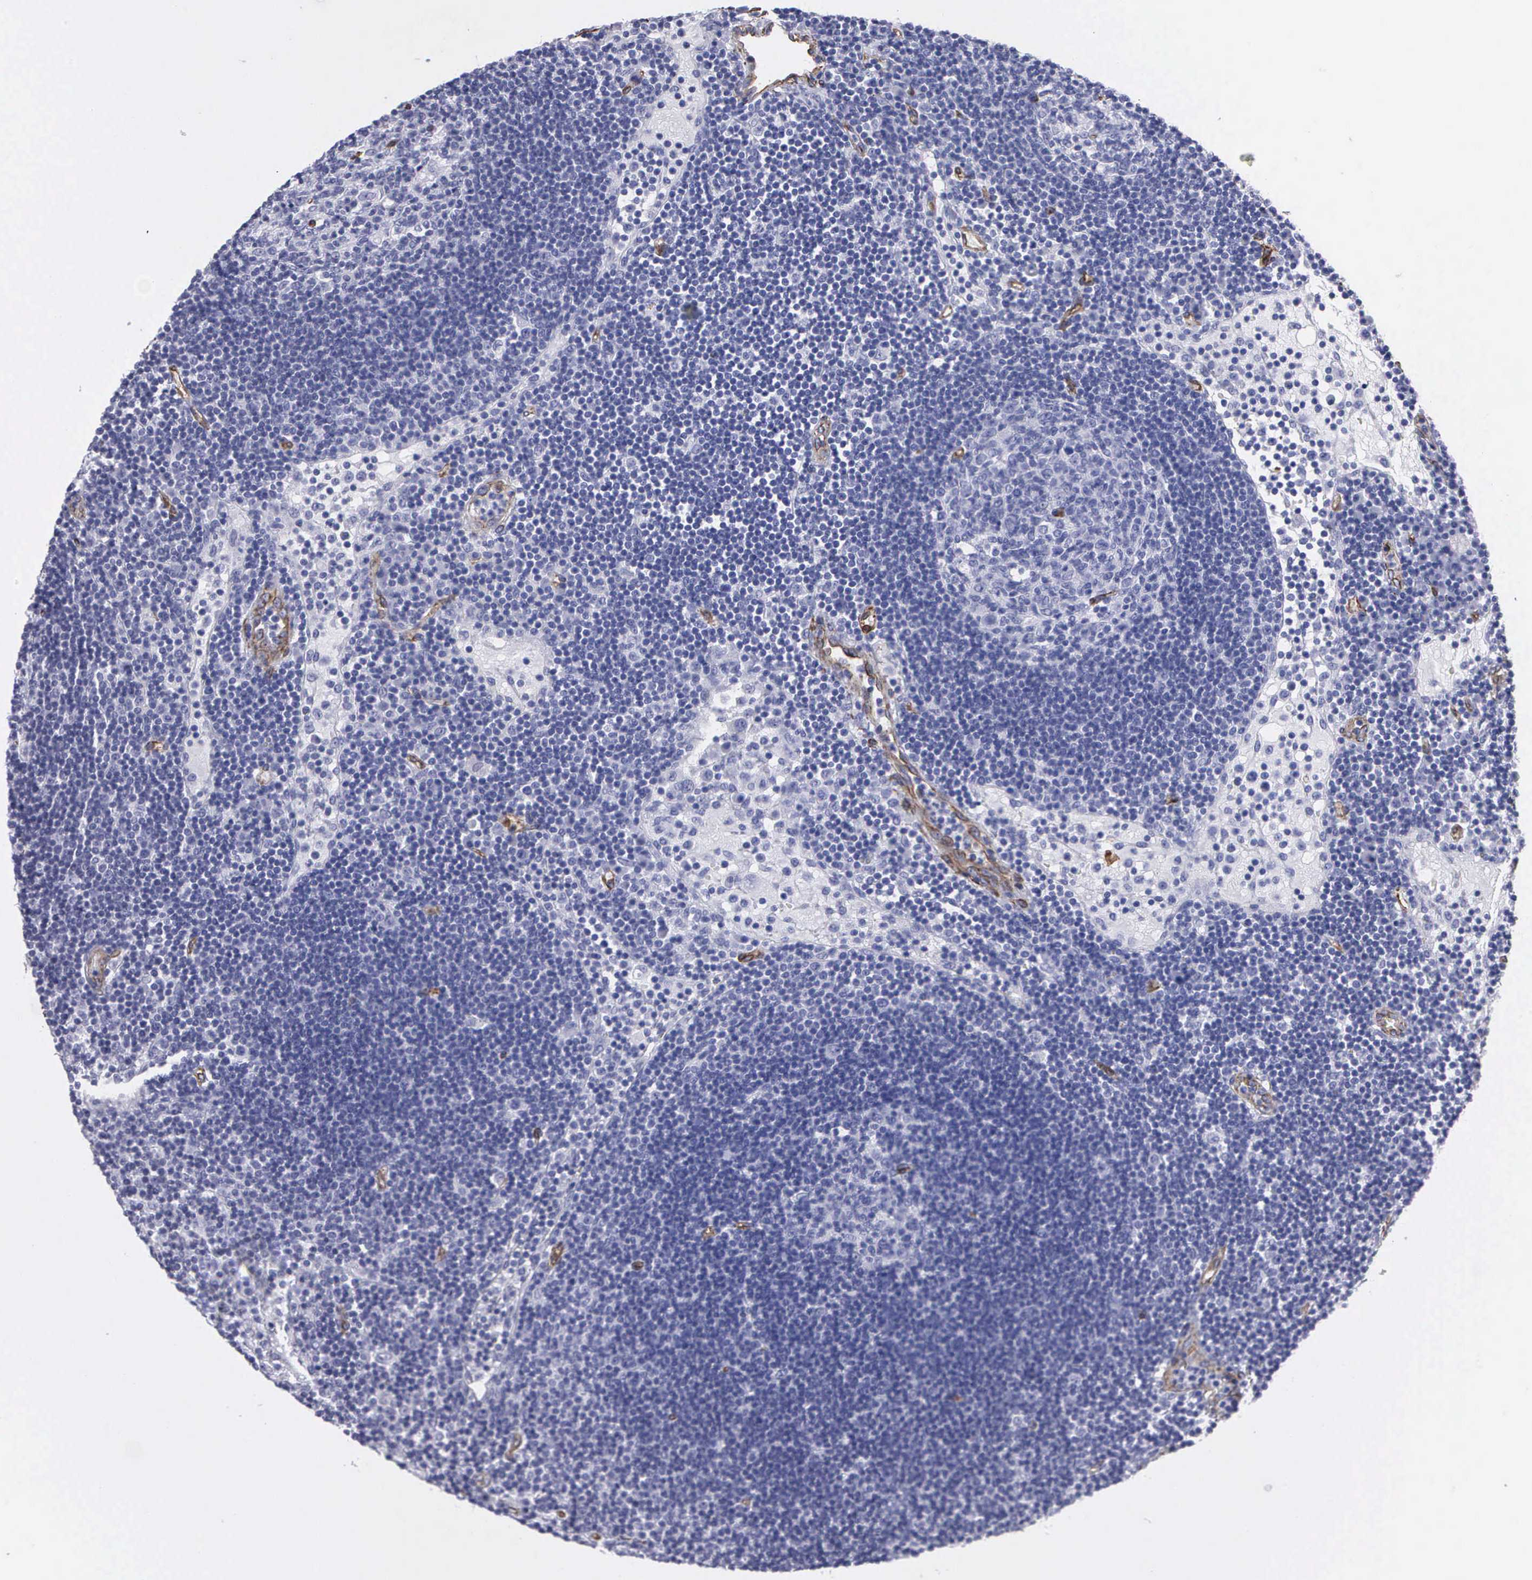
{"staining": {"intensity": "negative", "quantity": "none", "location": "none"}, "tissue": "lymph node", "cell_type": "Germinal center cells", "image_type": "normal", "snomed": [{"axis": "morphology", "description": "Normal tissue, NOS"}, {"axis": "topography", "description": "Lymph node"}], "caption": "Protein analysis of normal lymph node shows no significant positivity in germinal center cells.", "gene": "MAGEB10", "patient": {"sex": "male", "age": 54}}